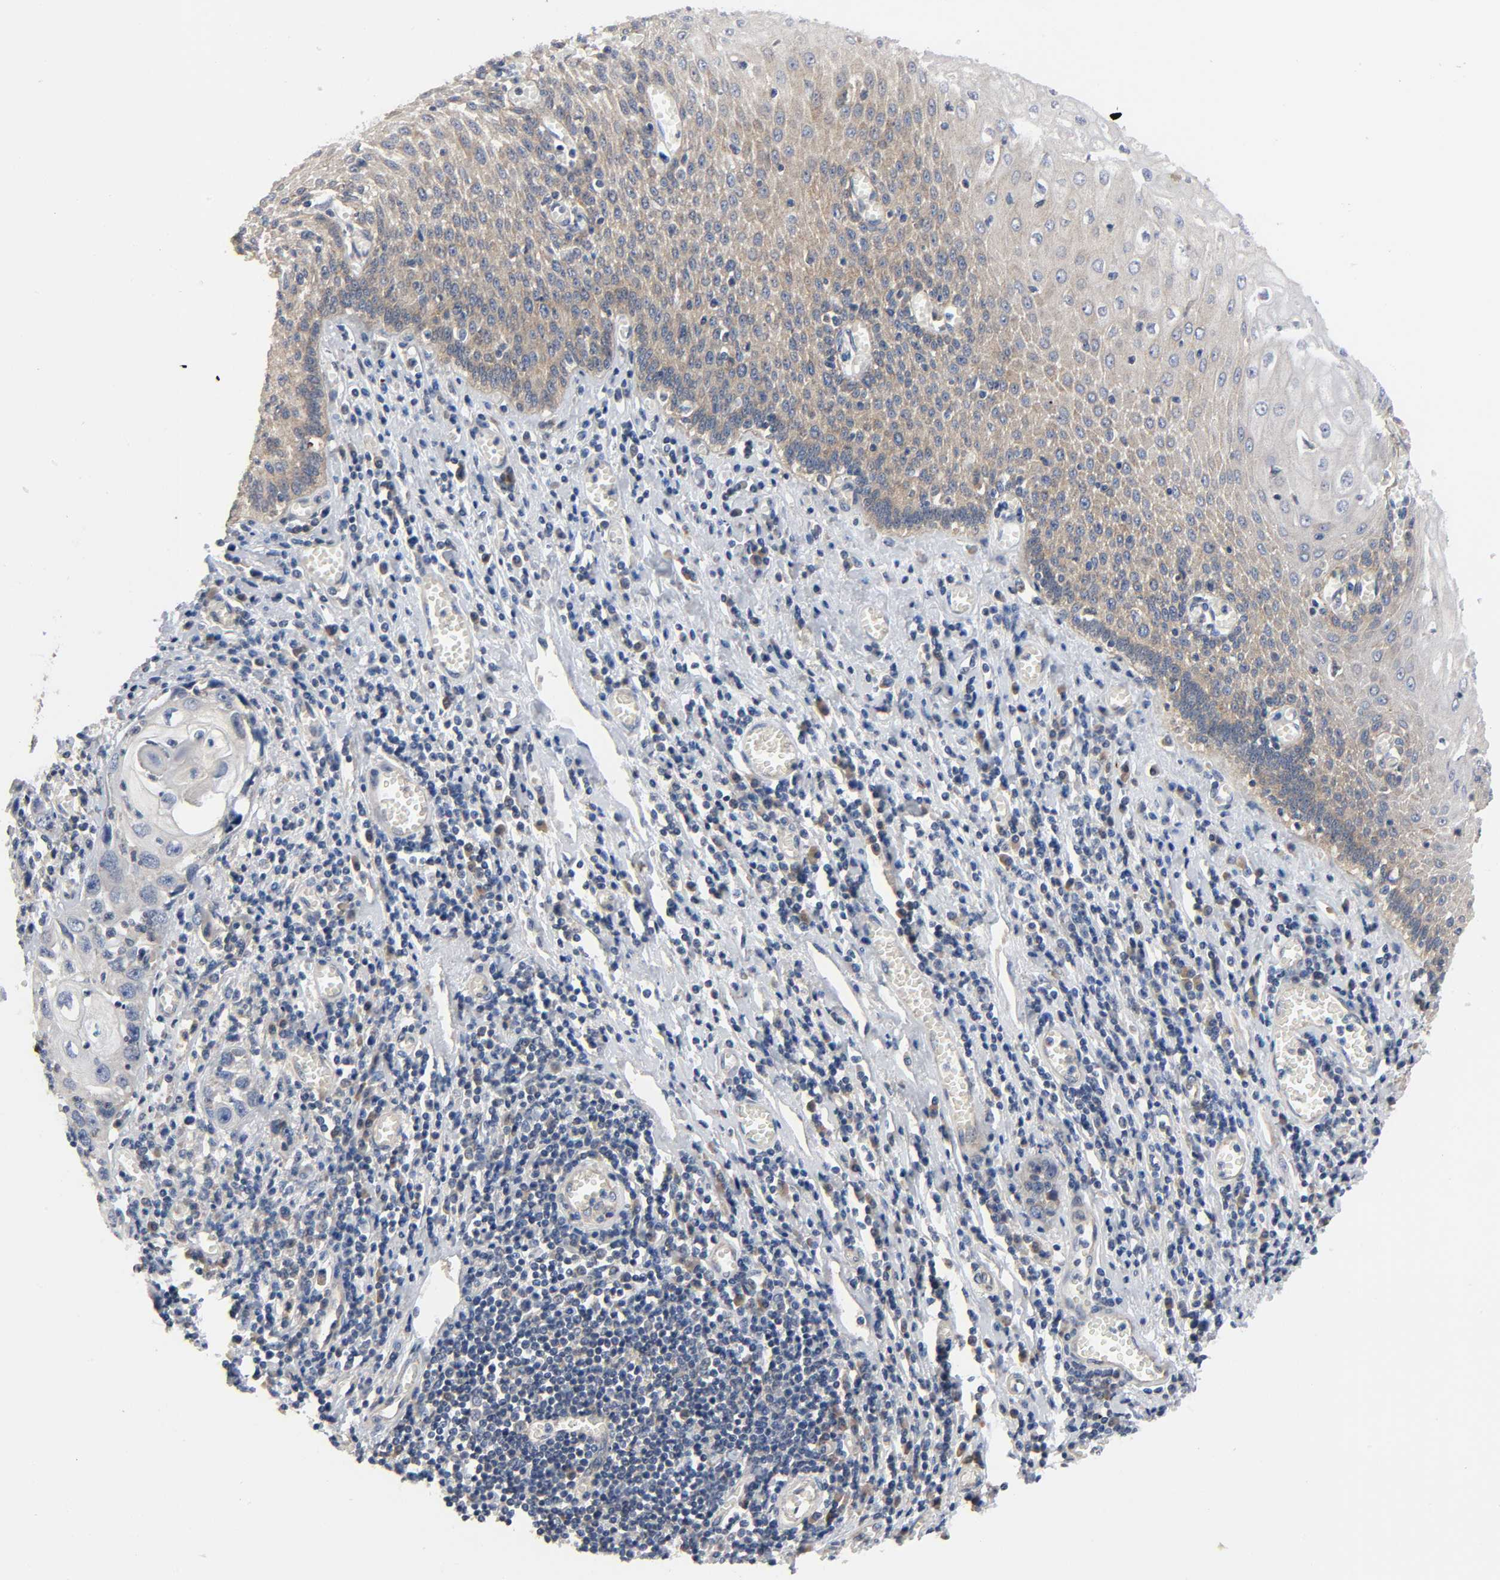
{"staining": {"intensity": "weak", "quantity": ">75%", "location": "cytoplasmic/membranous"}, "tissue": "esophagus", "cell_type": "Squamous epithelial cells", "image_type": "normal", "snomed": [{"axis": "morphology", "description": "Normal tissue, NOS"}, {"axis": "morphology", "description": "Squamous cell carcinoma, NOS"}, {"axis": "topography", "description": "Esophagus"}], "caption": "A brown stain labels weak cytoplasmic/membranous staining of a protein in squamous epithelial cells of normal human esophagus.", "gene": "HDAC6", "patient": {"sex": "male", "age": 65}}